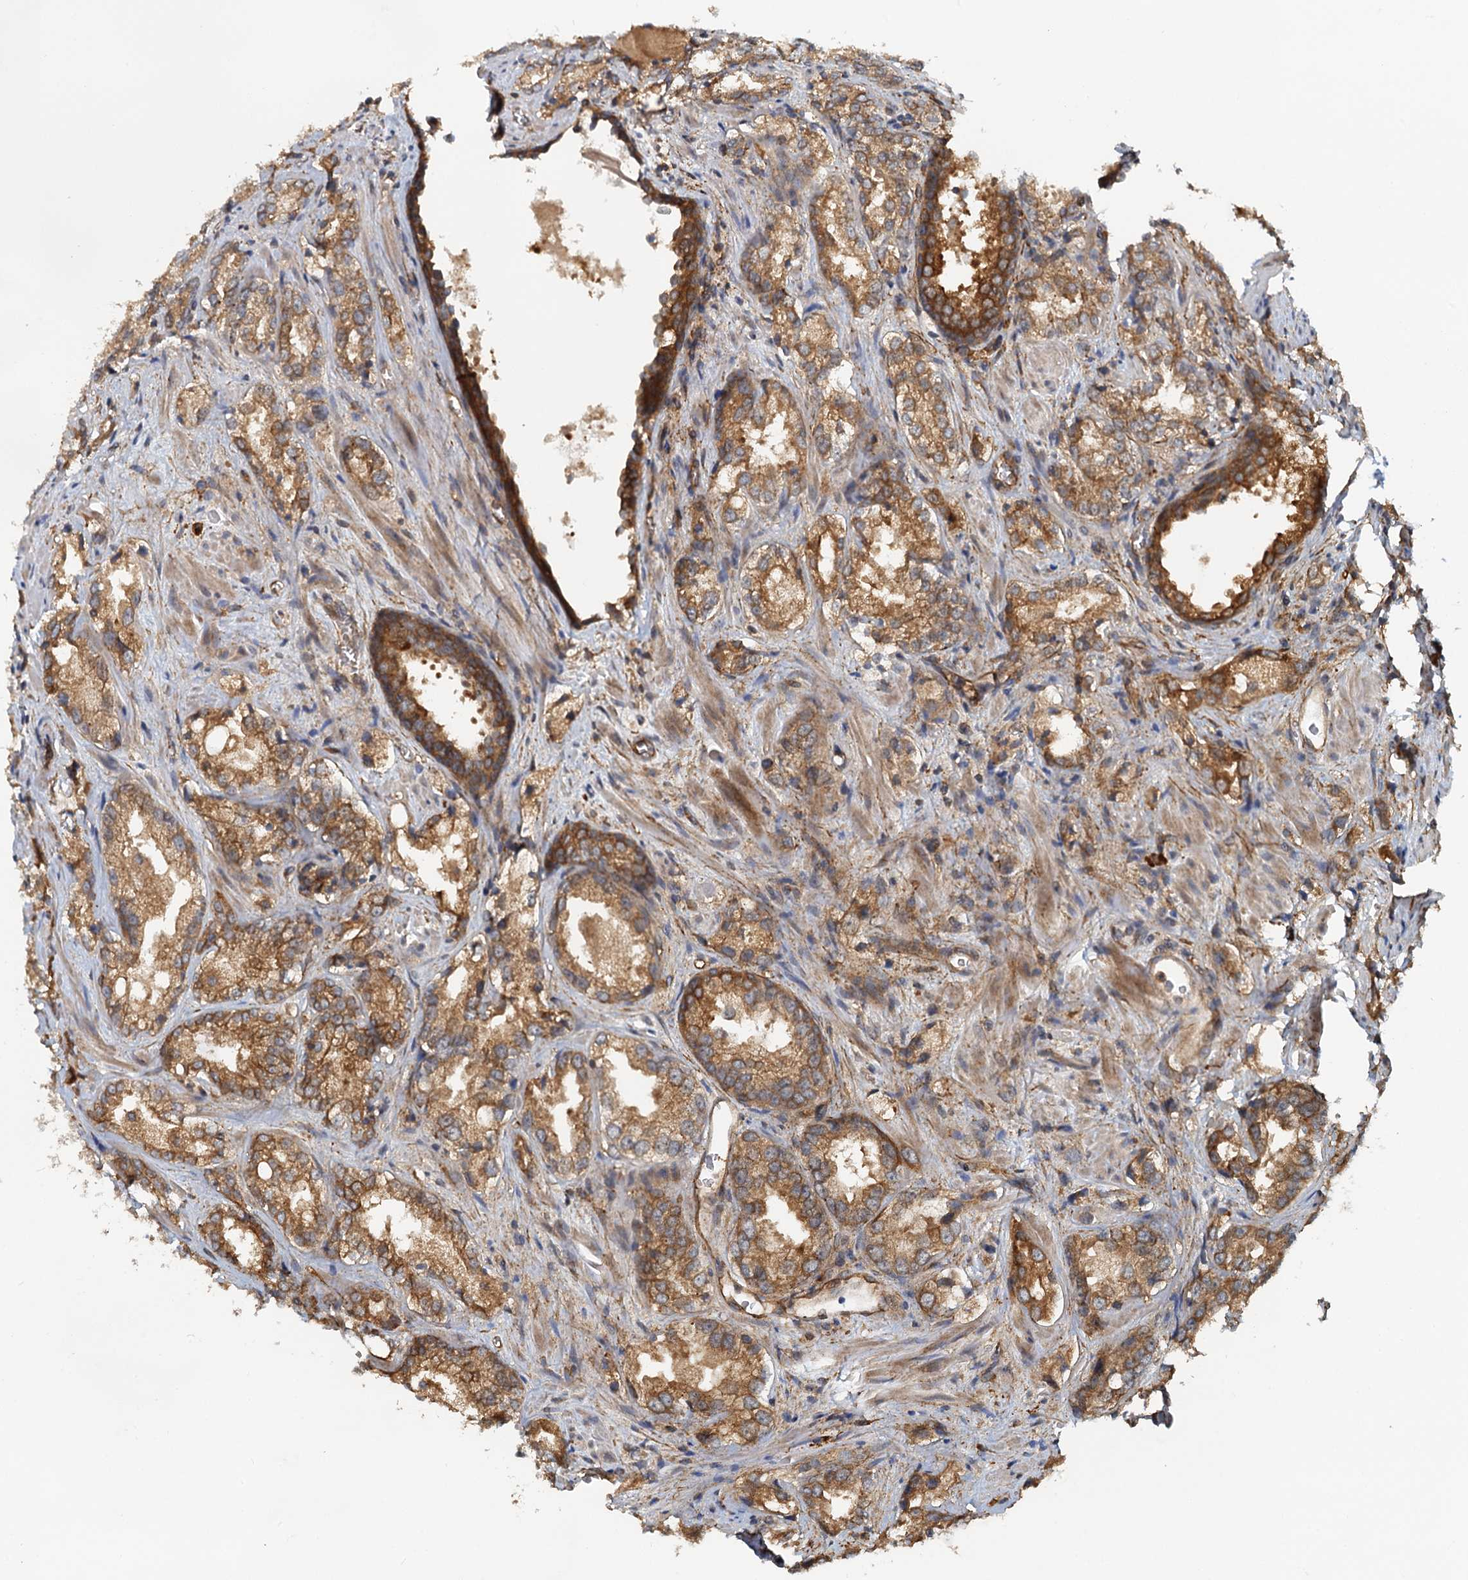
{"staining": {"intensity": "moderate", "quantity": ">75%", "location": "cytoplasmic/membranous"}, "tissue": "prostate cancer", "cell_type": "Tumor cells", "image_type": "cancer", "snomed": [{"axis": "morphology", "description": "Adenocarcinoma, Low grade"}, {"axis": "topography", "description": "Prostate"}], "caption": "Immunohistochemical staining of human prostate cancer reveals medium levels of moderate cytoplasmic/membranous expression in approximately >75% of tumor cells. Nuclei are stained in blue.", "gene": "NIPAL3", "patient": {"sex": "male", "age": 47}}